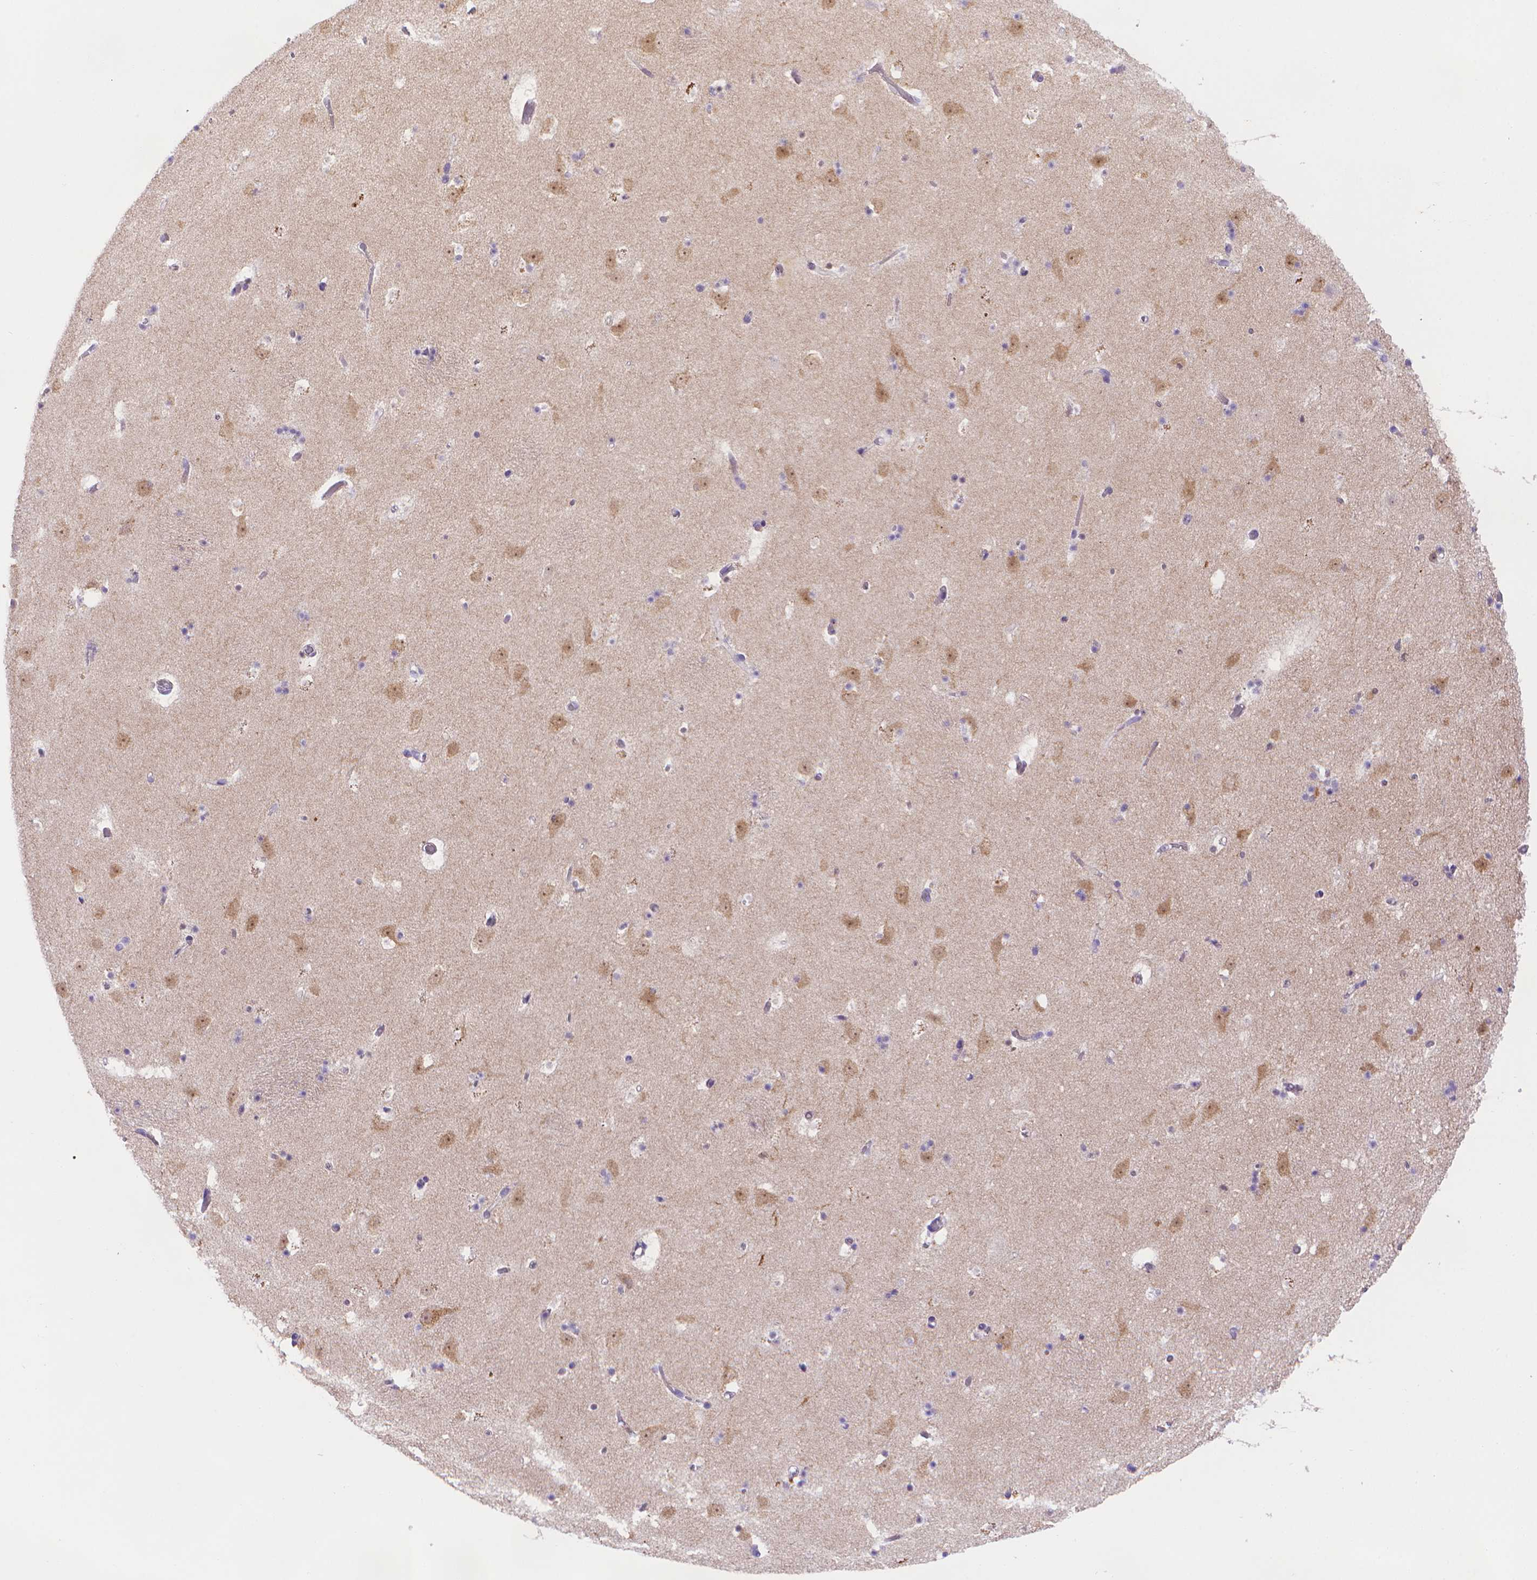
{"staining": {"intensity": "negative", "quantity": "none", "location": "none"}, "tissue": "caudate", "cell_type": "Glial cells", "image_type": "normal", "snomed": [{"axis": "morphology", "description": "Normal tissue, NOS"}, {"axis": "topography", "description": "Lateral ventricle wall"}], "caption": "Immunohistochemistry histopathology image of benign caudate: caudate stained with DAB demonstrates no significant protein expression in glial cells.", "gene": "FGD2", "patient": {"sex": "female", "age": 42}}